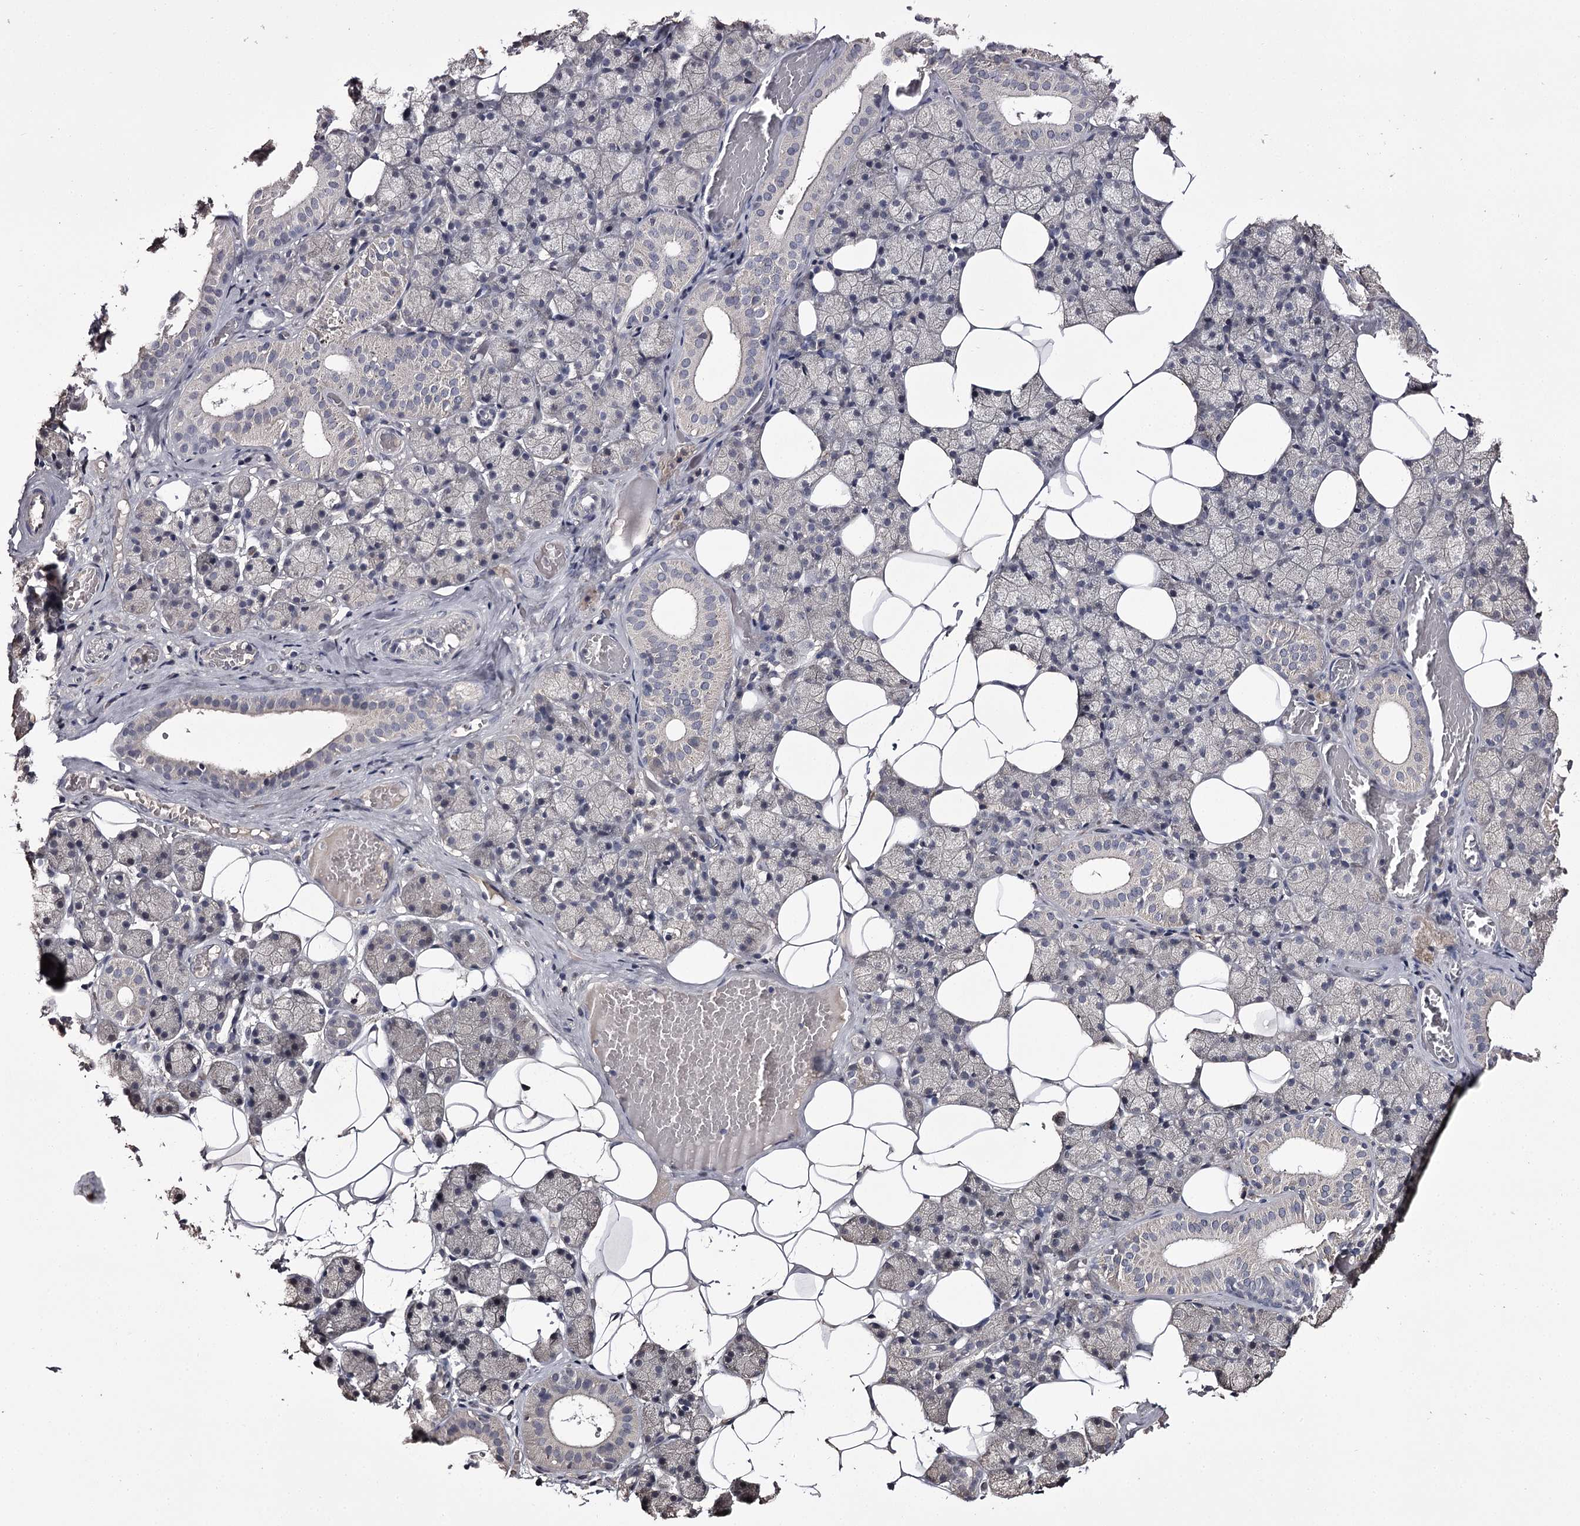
{"staining": {"intensity": "negative", "quantity": "none", "location": "none"}, "tissue": "salivary gland", "cell_type": "Glandular cells", "image_type": "normal", "snomed": [{"axis": "morphology", "description": "Normal tissue, NOS"}, {"axis": "topography", "description": "Salivary gland"}], "caption": "The micrograph displays no significant positivity in glandular cells of salivary gland.", "gene": "PRM2", "patient": {"sex": "female", "age": 33}}